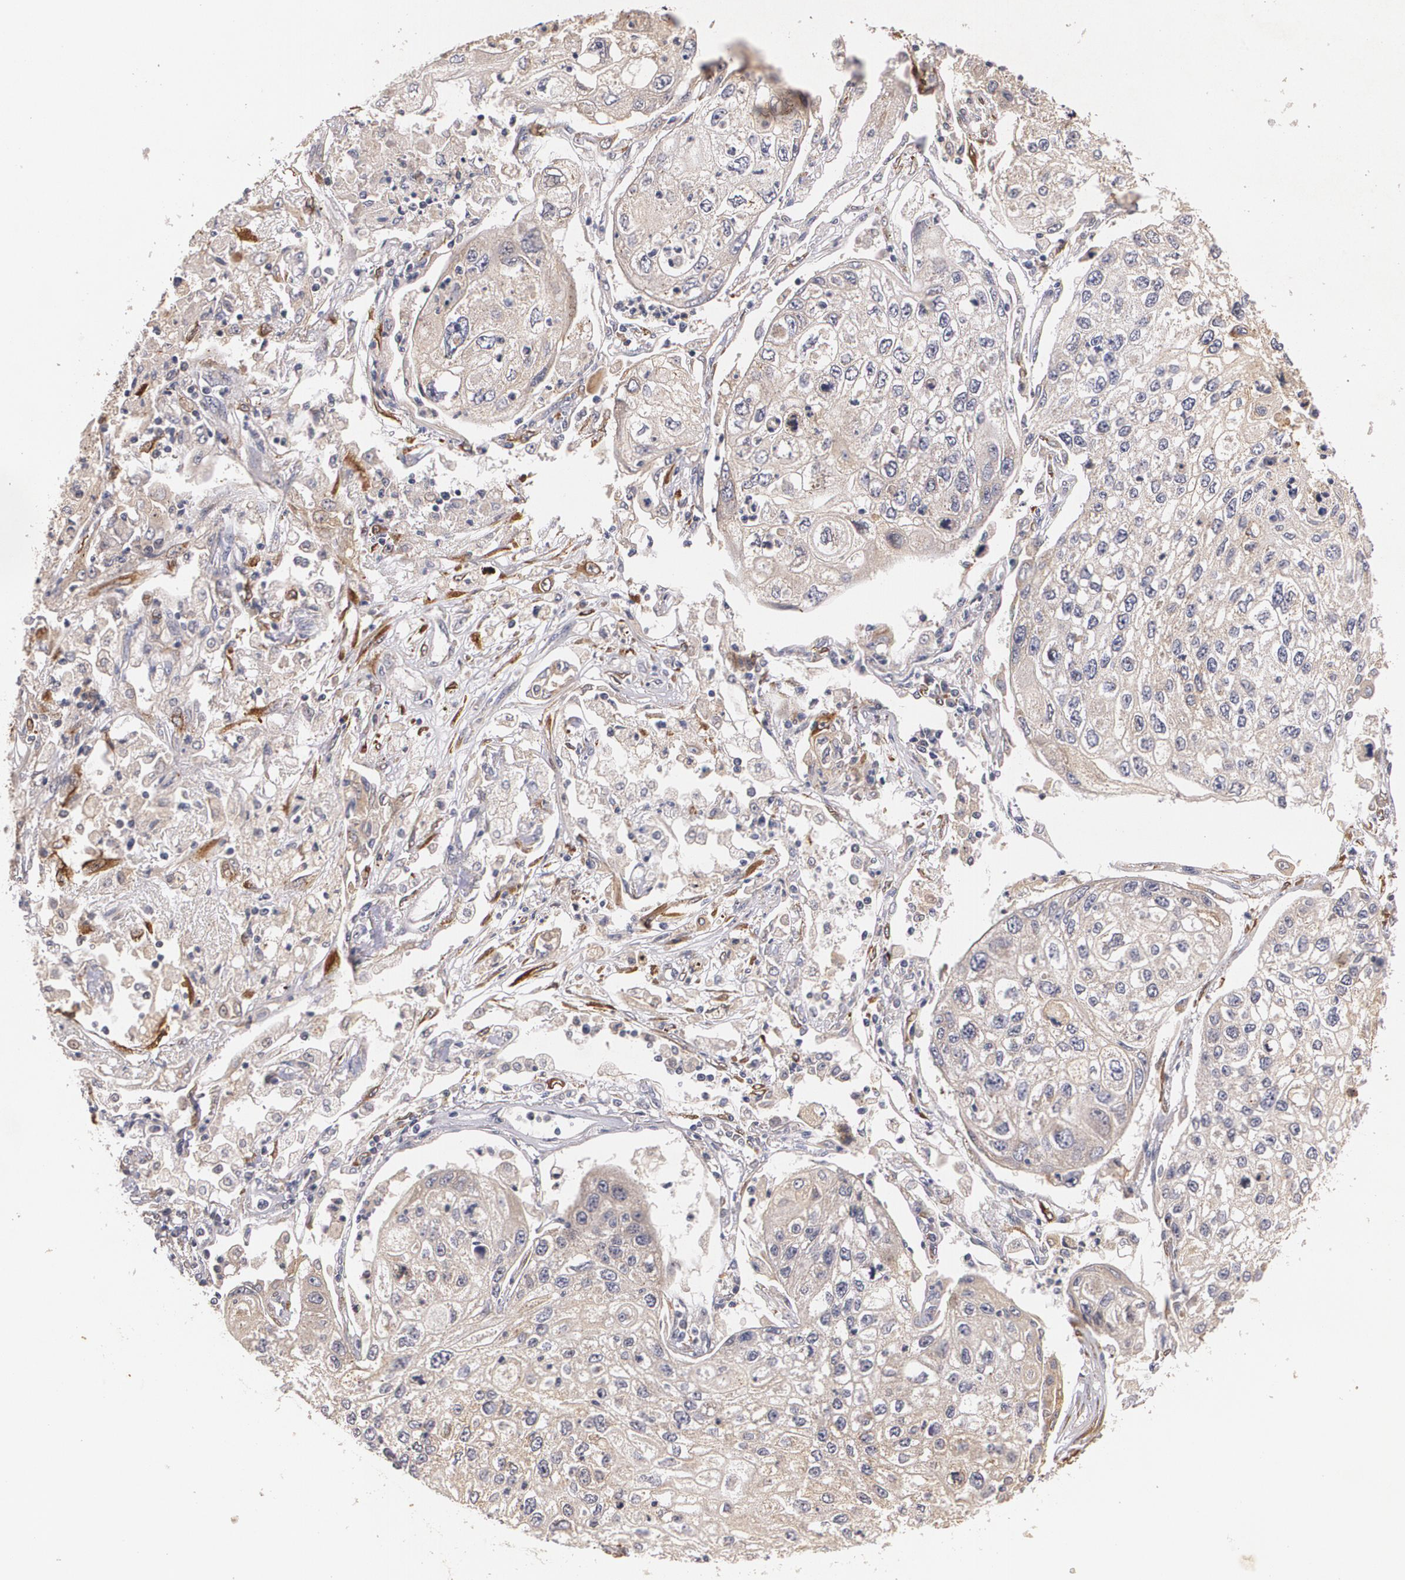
{"staining": {"intensity": "weak", "quantity": "<25%", "location": "cytoplasmic/membranous"}, "tissue": "lung cancer", "cell_type": "Tumor cells", "image_type": "cancer", "snomed": [{"axis": "morphology", "description": "Squamous cell carcinoma, NOS"}, {"axis": "topography", "description": "Lung"}], "caption": "IHC of human lung squamous cell carcinoma demonstrates no expression in tumor cells.", "gene": "IFNGR2", "patient": {"sex": "male", "age": 75}}